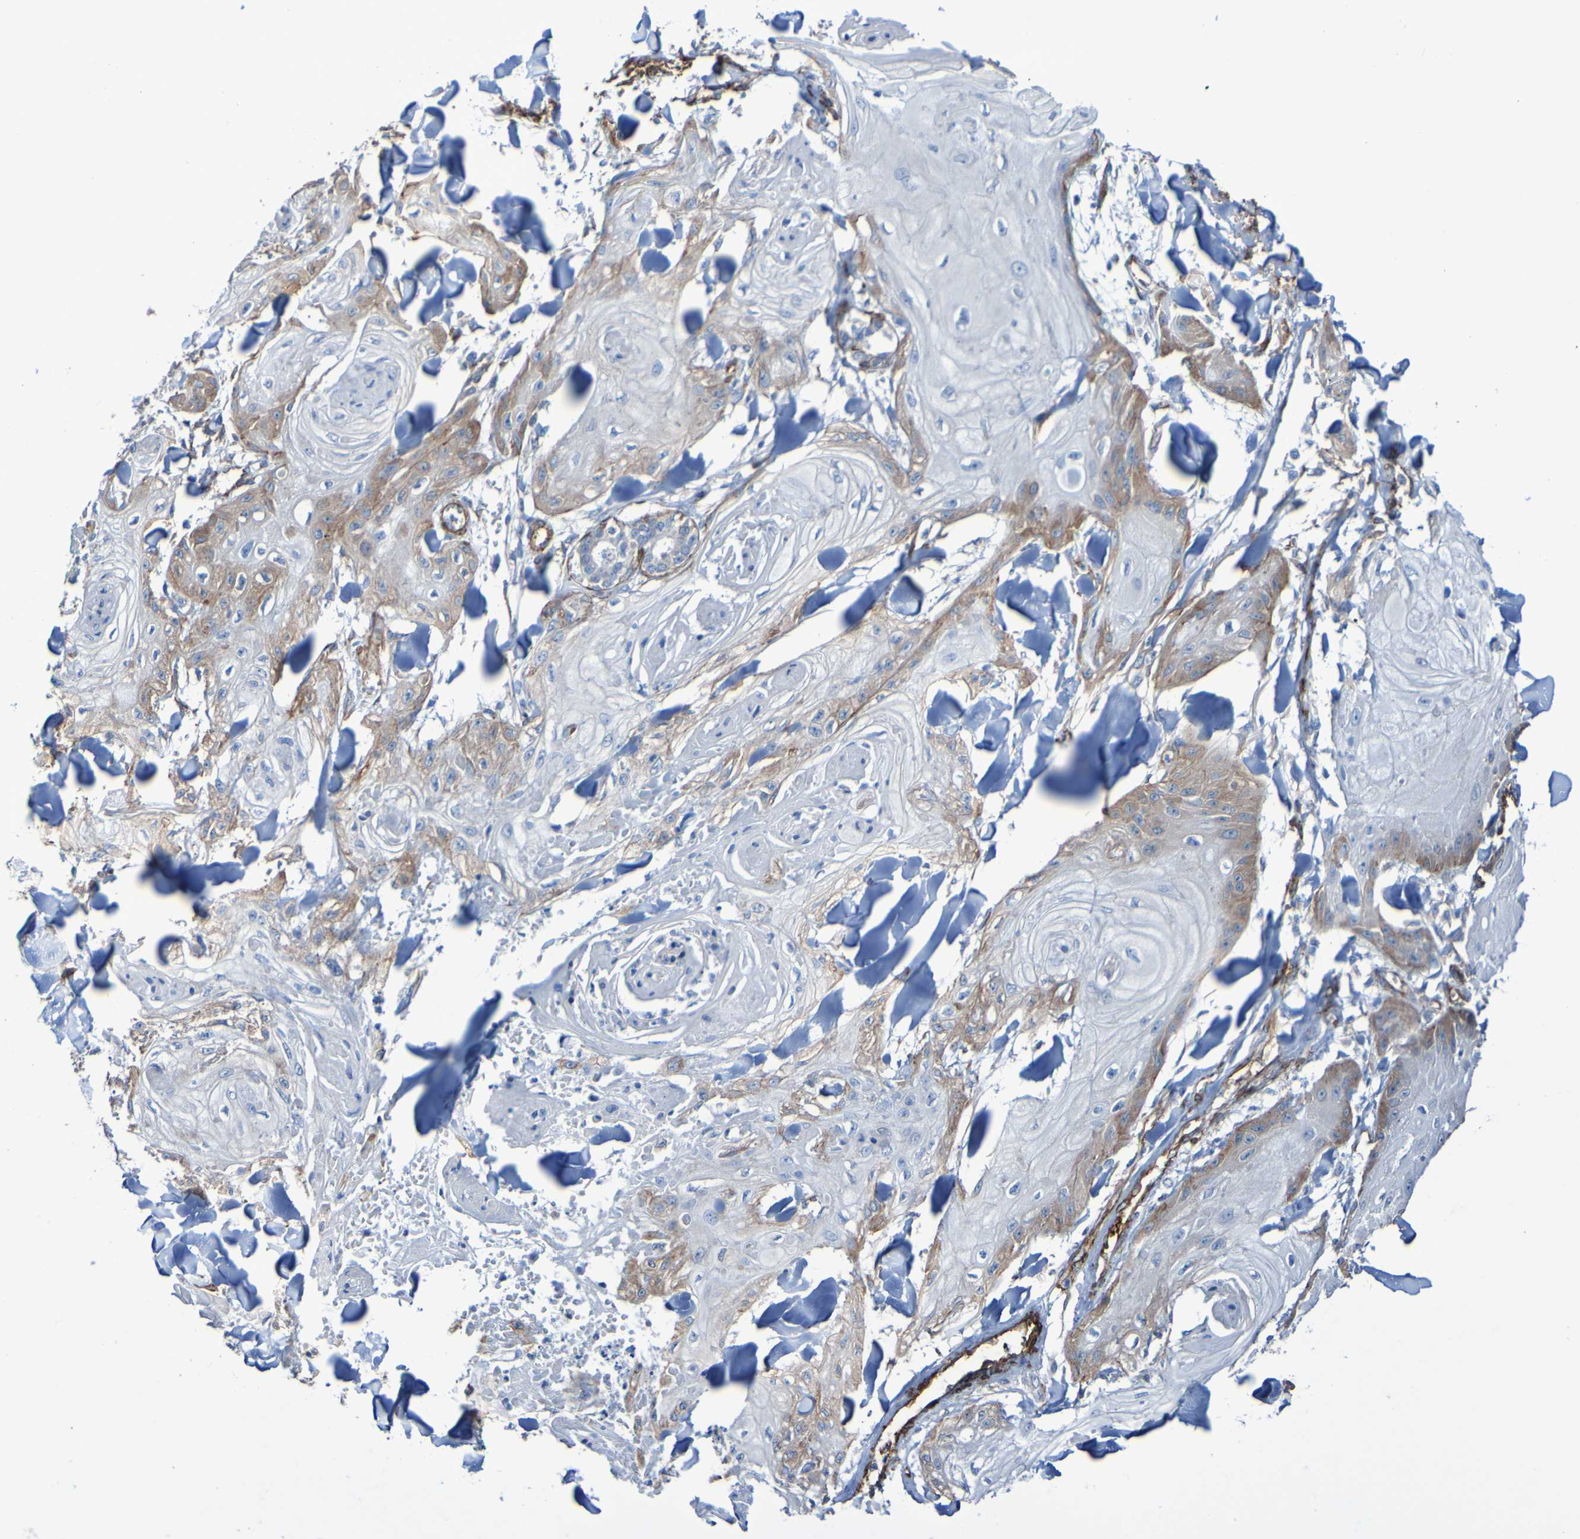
{"staining": {"intensity": "moderate", "quantity": "25%-75%", "location": "cytoplasmic/membranous"}, "tissue": "skin cancer", "cell_type": "Tumor cells", "image_type": "cancer", "snomed": [{"axis": "morphology", "description": "Squamous cell carcinoma, NOS"}, {"axis": "topography", "description": "Skin"}], "caption": "Immunohistochemical staining of human skin squamous cell carcinoma reveals medium levels of moderate cytoplasmic/membranous staining in approximately 25%-75% of tumor cells. (IHC, brightfield microscopy, high magnification).", "gene": "ELMOD3", "patient": {"sex": "male", "age": 74}}